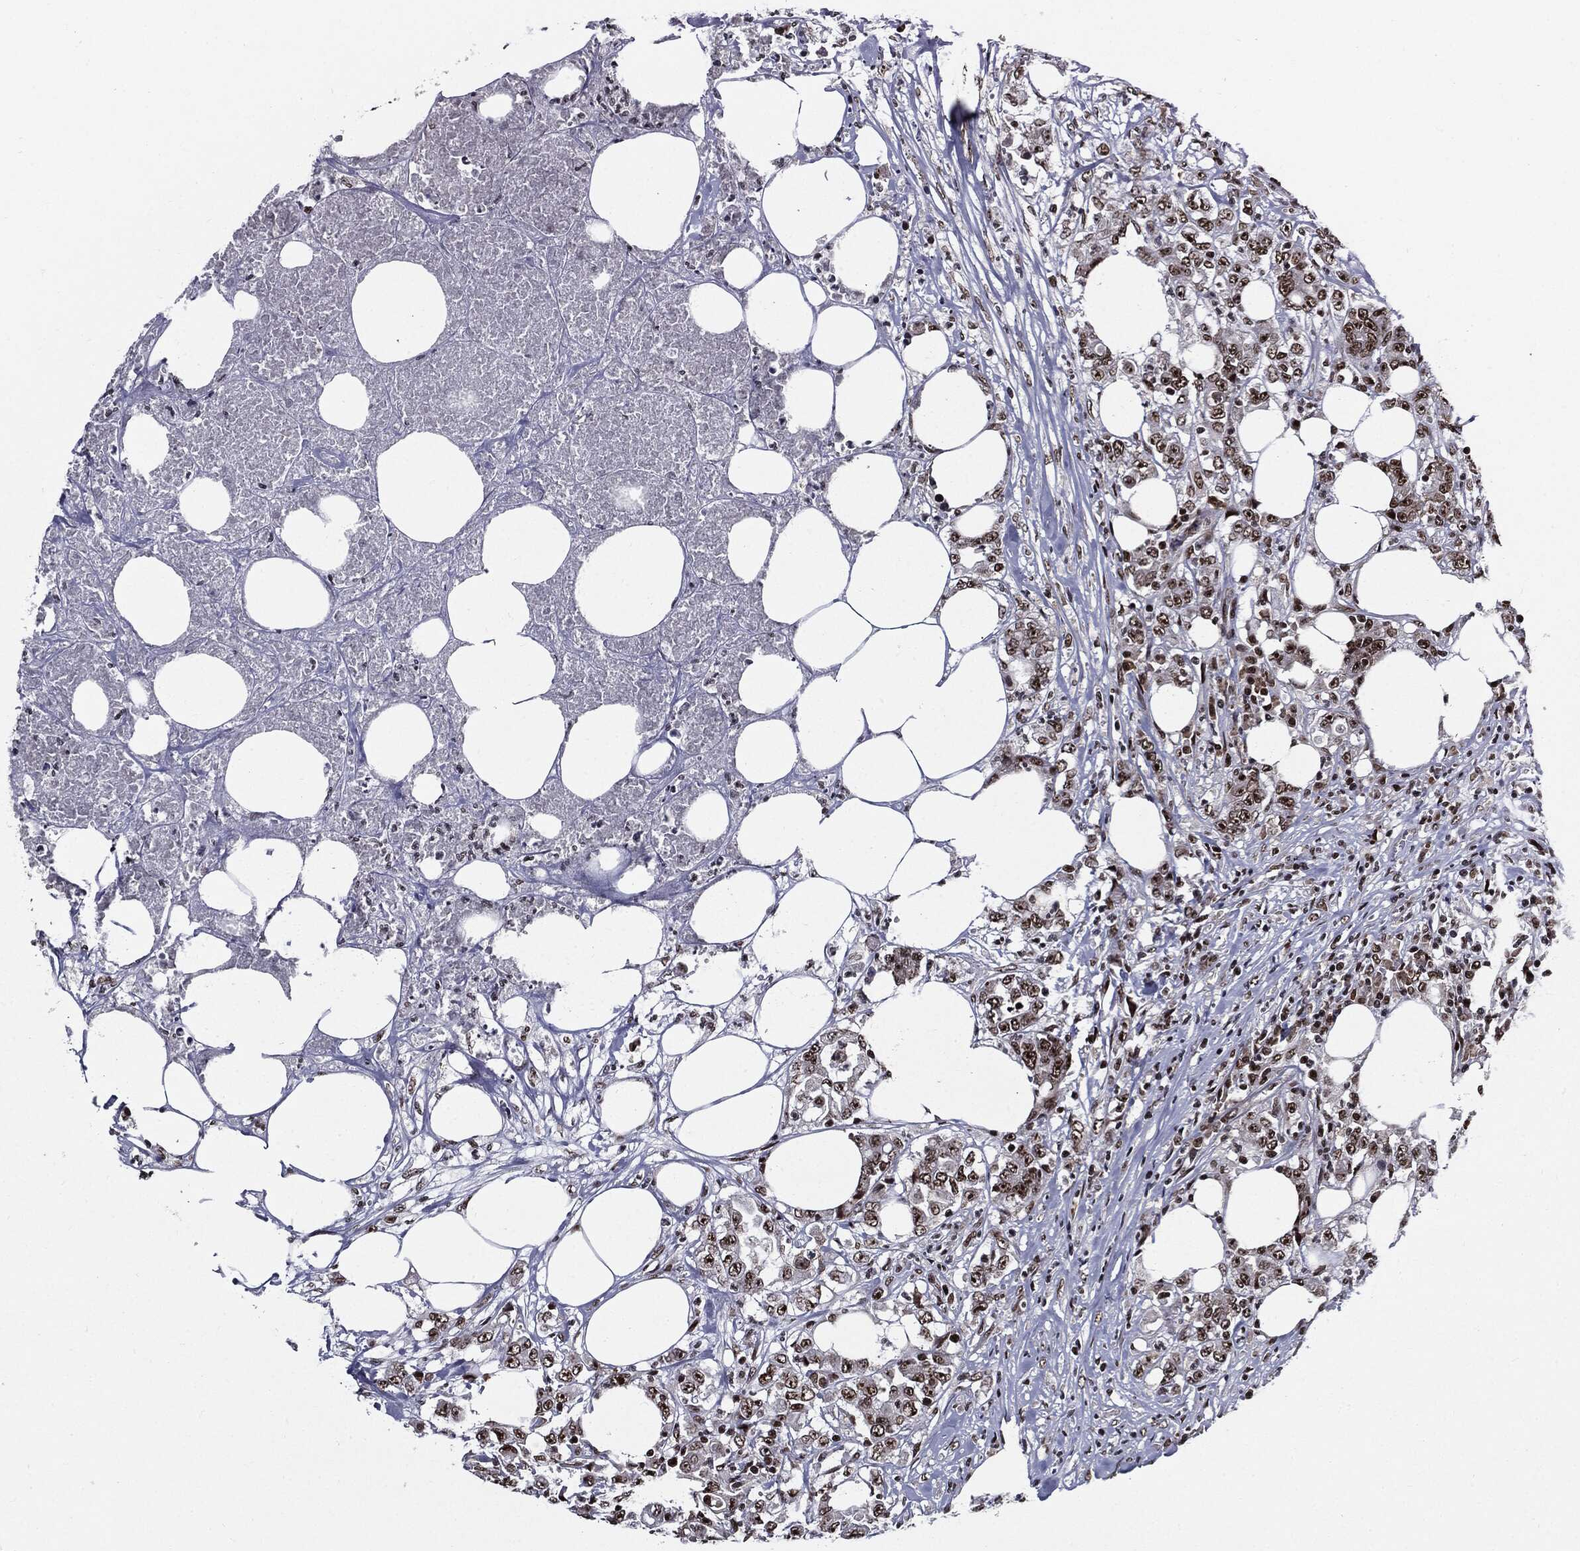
{"staining": {"intensity": "moderate", "quantity": ">75%", "location": "nuclear"}, "tissue": "colorectal cancer", "cell_type": "Tumor cells", "image_type": "cancer", "snomed": [{"axis": "morphology", "description": "Adenocarcinoma, NOS"}, {"axis": "topography", "description": "Colon"}], "caption": "The micrograph reveals staining of colorectal cancer (adenocarcinoma), revealing moderate nuclear protein expression (brown color) within tumor cells. Immunohistochemistry (ihc) stains the protein of interest in brown and the nuclei are stained blue.", "gene": "ZFP91", "patient": {"sex": "female", "age": 48}}